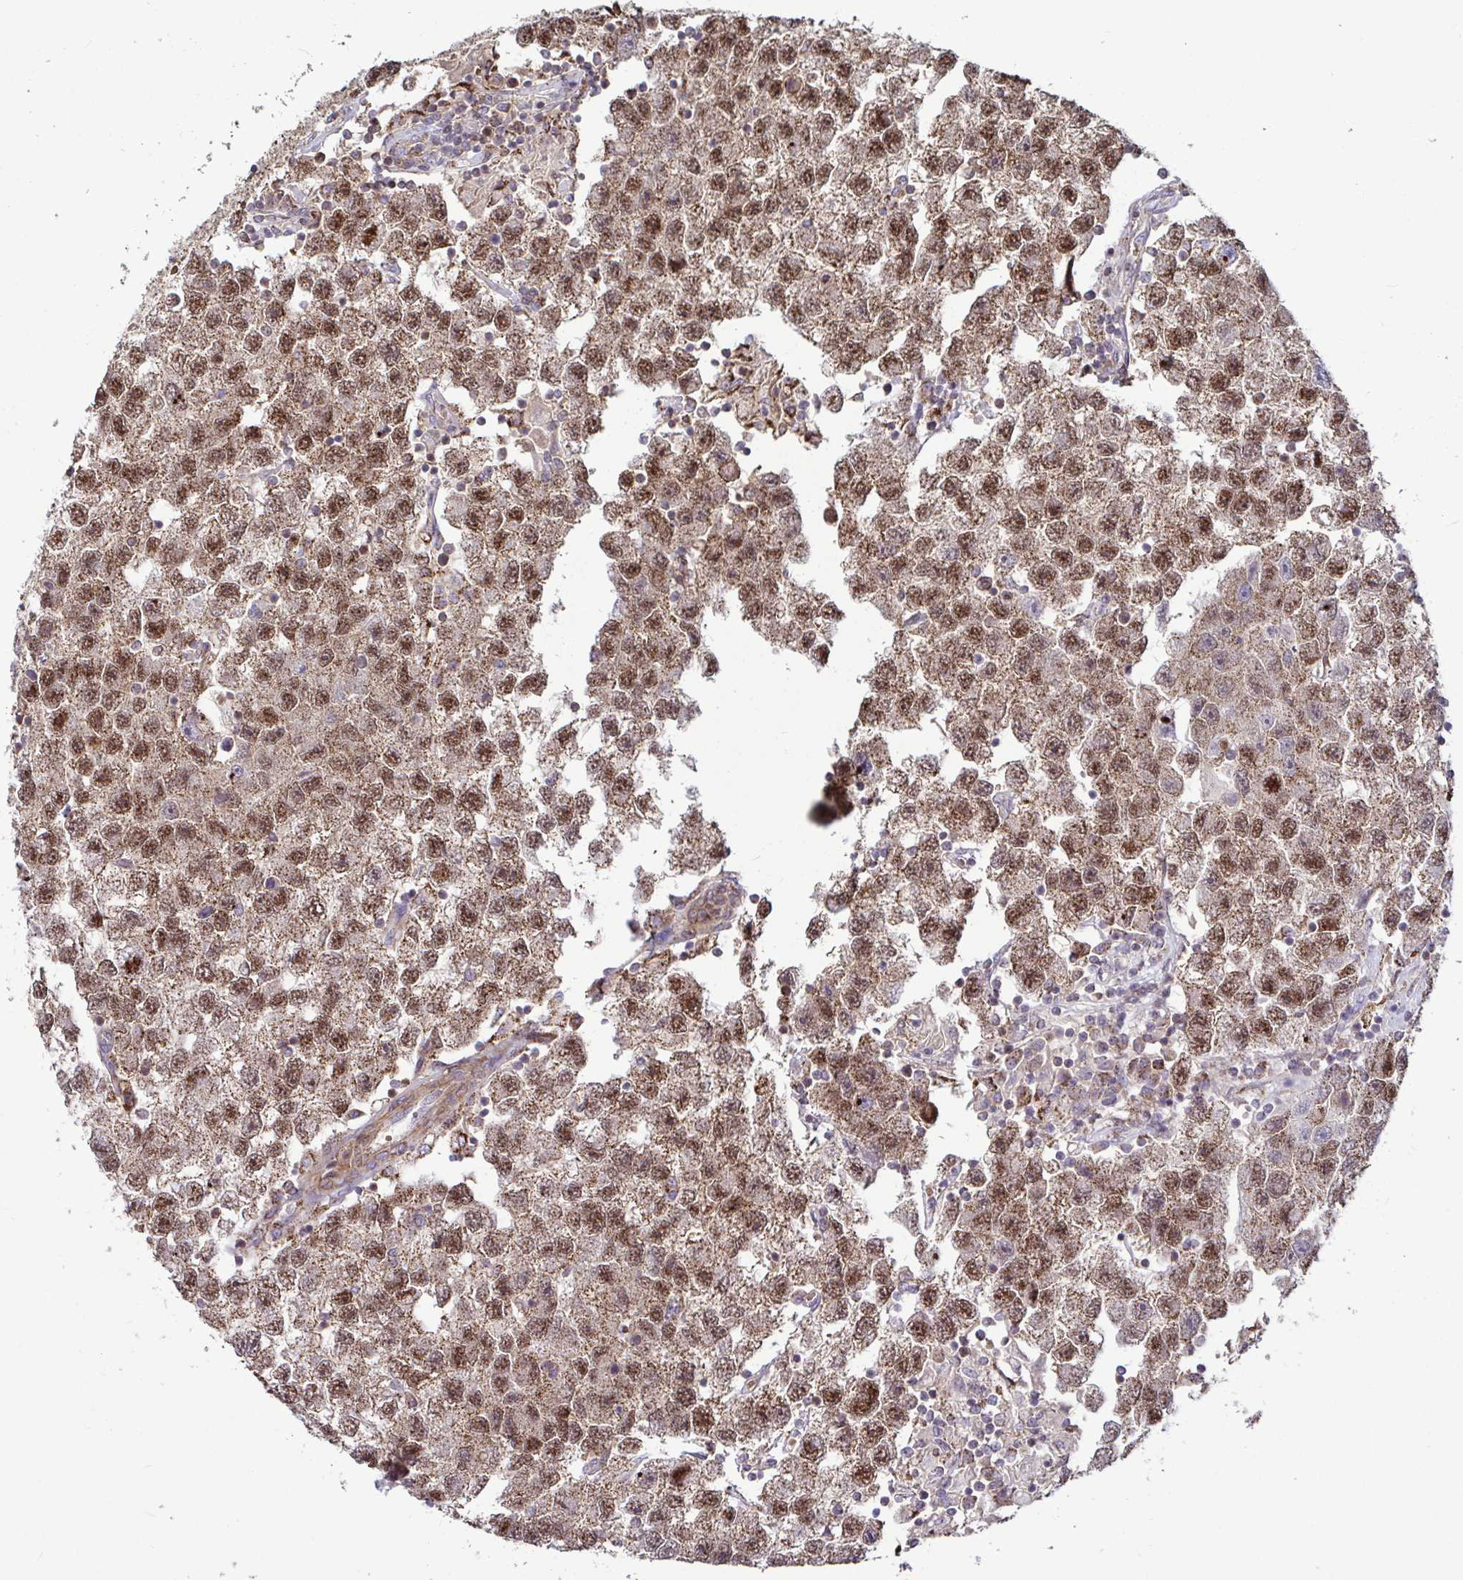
{"staining": {"intensity": "moderate", "quantity": ">75%", "location": "cytoplasmic/membranous,nuclear"}, "tissue": "testis cancer", "cell_type": "Tumor cells", "image_type": "cancer", "snomed": [{"axis": "morphology", "description": "Seminoma, NOS"}, {"axis": "topography", "description": "Testis"}], "caption": "An image of human seminoma (testis) stained for a protein reveals moderate cytoplasmic/membranous and nuclear brown staining in tumor cells.", "gene": "SPRY1", "patient": {"sex": "male", "age": 26}}